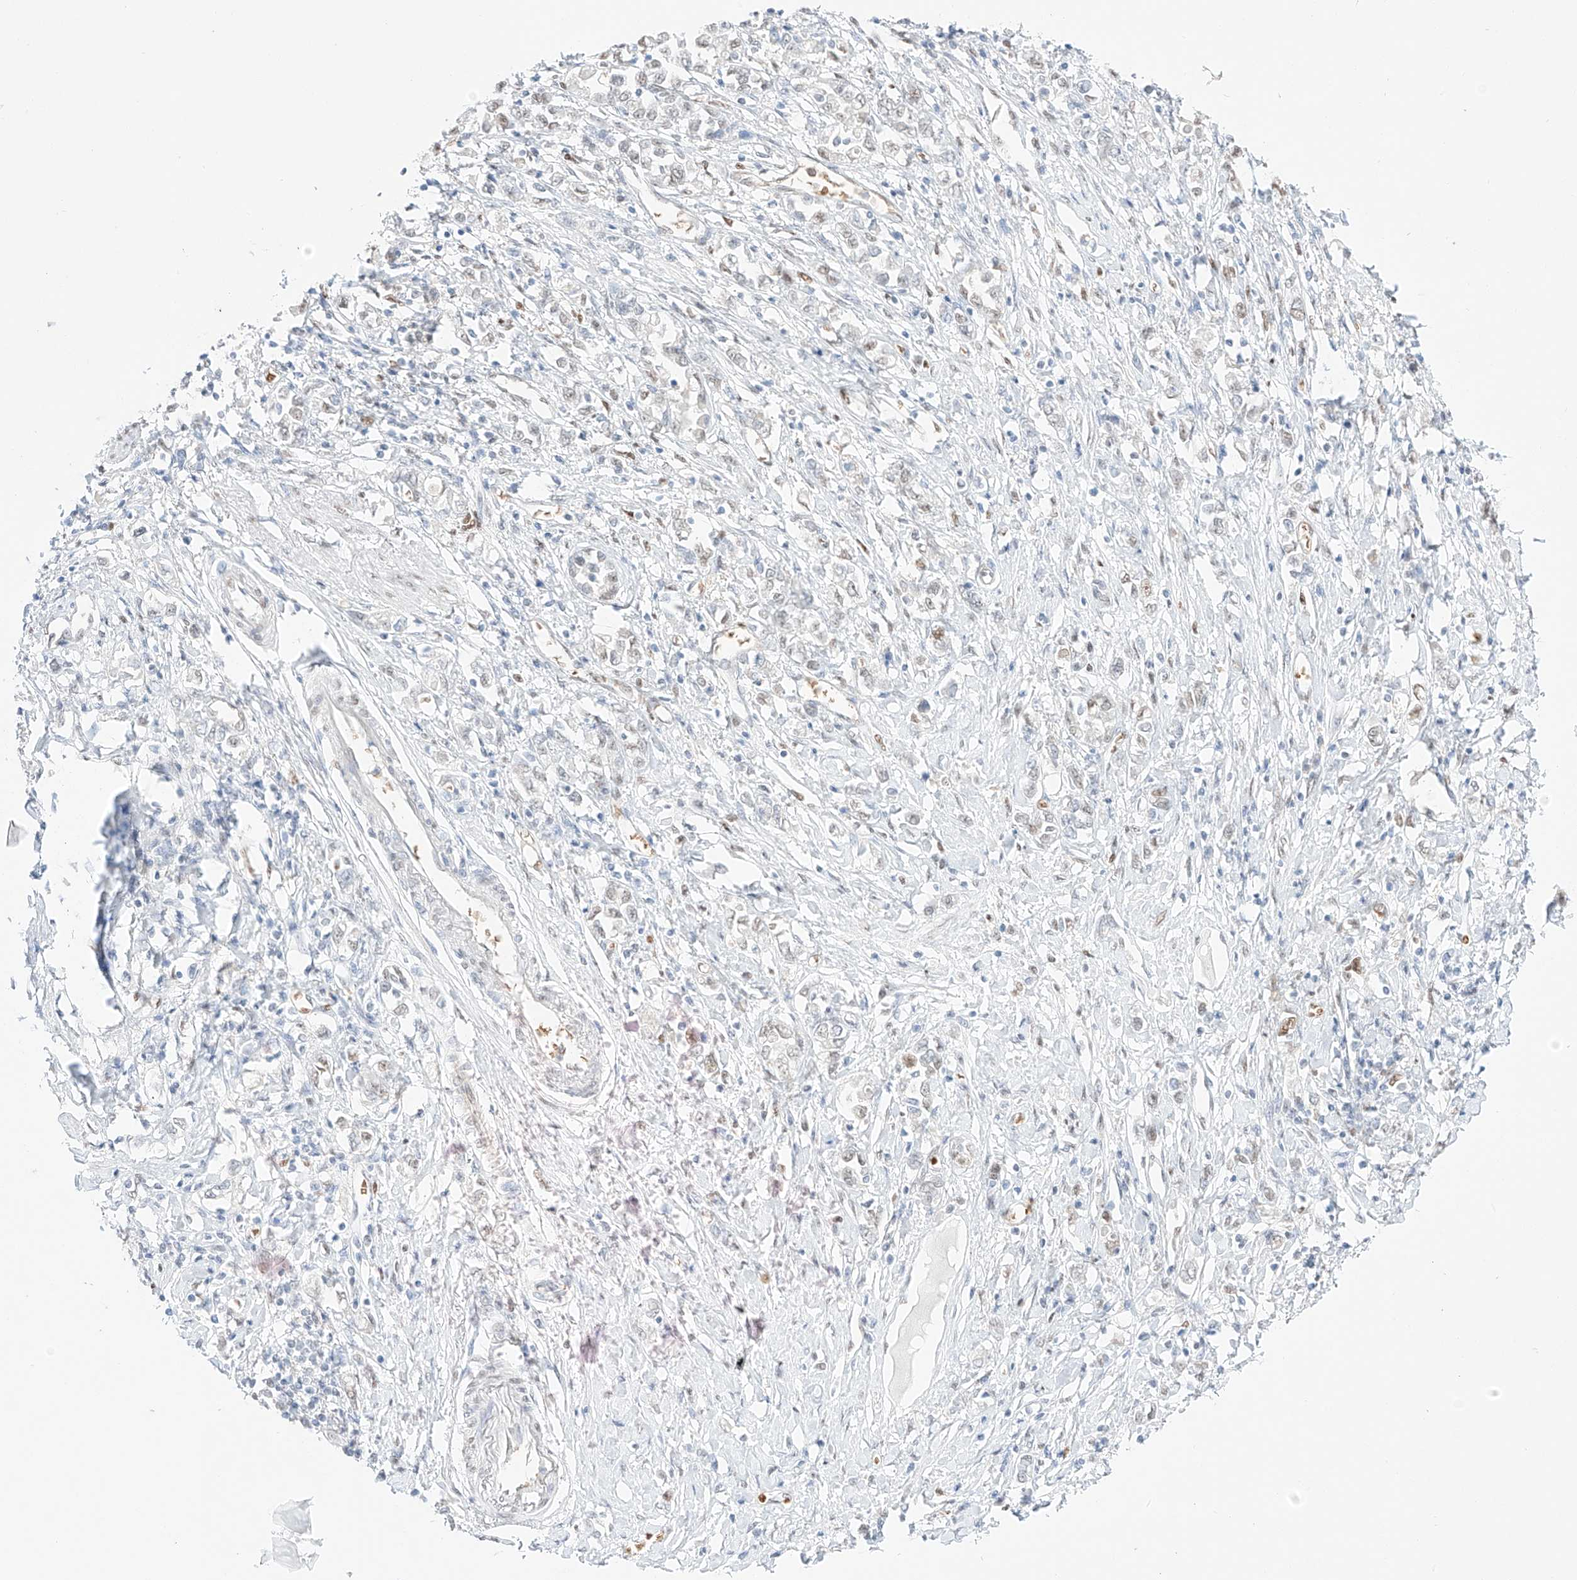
{"staining": {"intensity": "negative", "quantity": "none", "location": "none"}, "tissue": "stomach cancer", "cell_type": "Tumor cells", "image_type": "cancer", "snomed": [{"axis": "morphology", "description": "Adenocarcinoma, NOS"}, {"axis": "topography", "description": "Stomach"}], "caption": "Stomach cancer (adenocarcinoma) stained for a protein using IHC shows no expression tumor cells.", "gene": "APIP", "patient": {"sex": "female", "age": 76}}